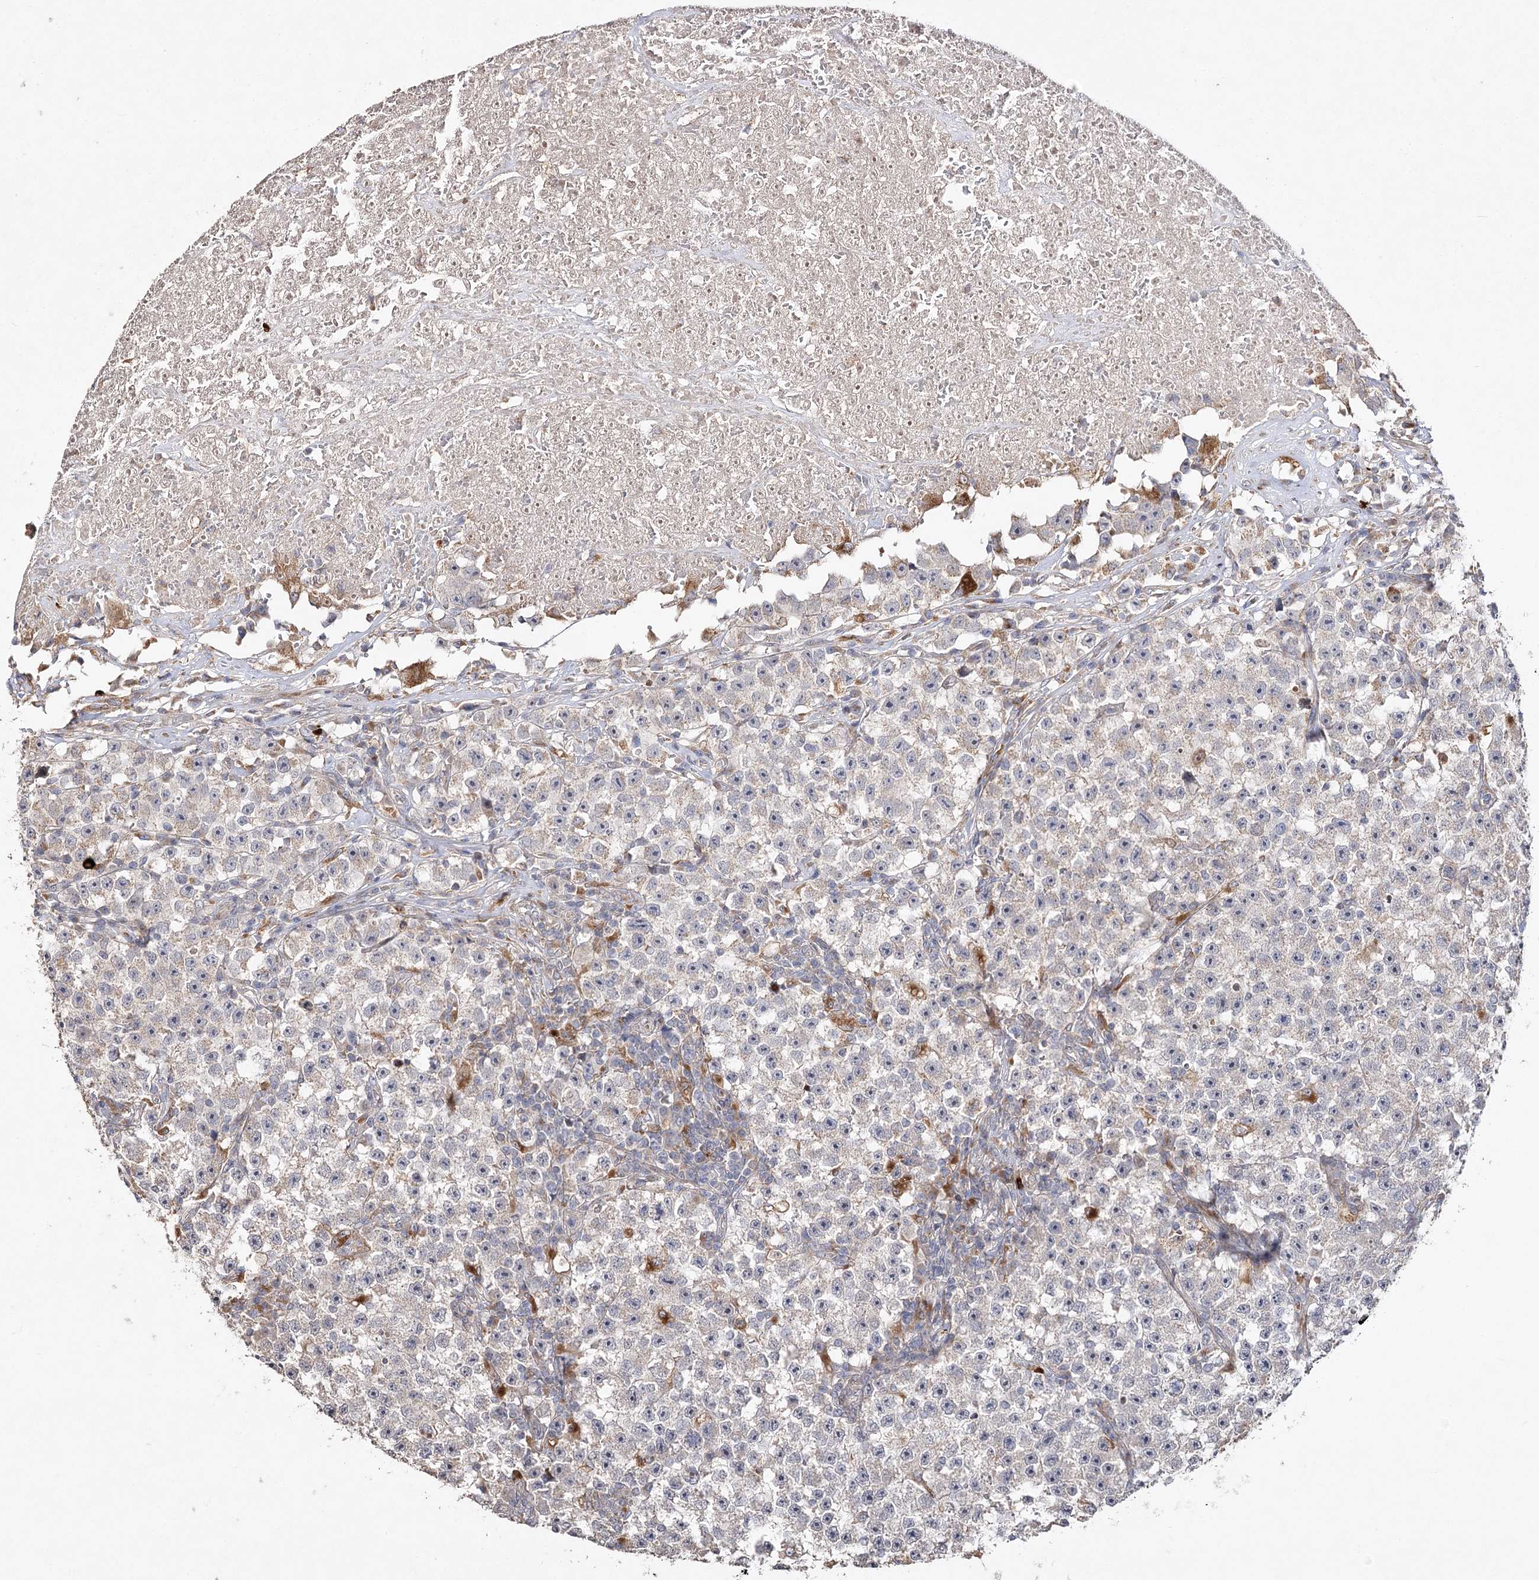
{"staining": {"intensity": "weak", "quantity": "<25%", "location": "cytoplasmic/membranous"}, "tissue": "testis cancer", "cell_type": "Tumor cells", "image_type": "cancer", "snomed": [{"axis": "morphology", "description": "Seminoma, NOS"}, {"axis": "topography", "description": "Testis"}], "caption": "High magnification brightfield microscopy of testis cancer stained with DAB (brown) and counterstained with hematoxylin (blue): tumor cells show no significant staining.", "gene": "OBSL1", "patient": {"sex": "male", "age": 22}}